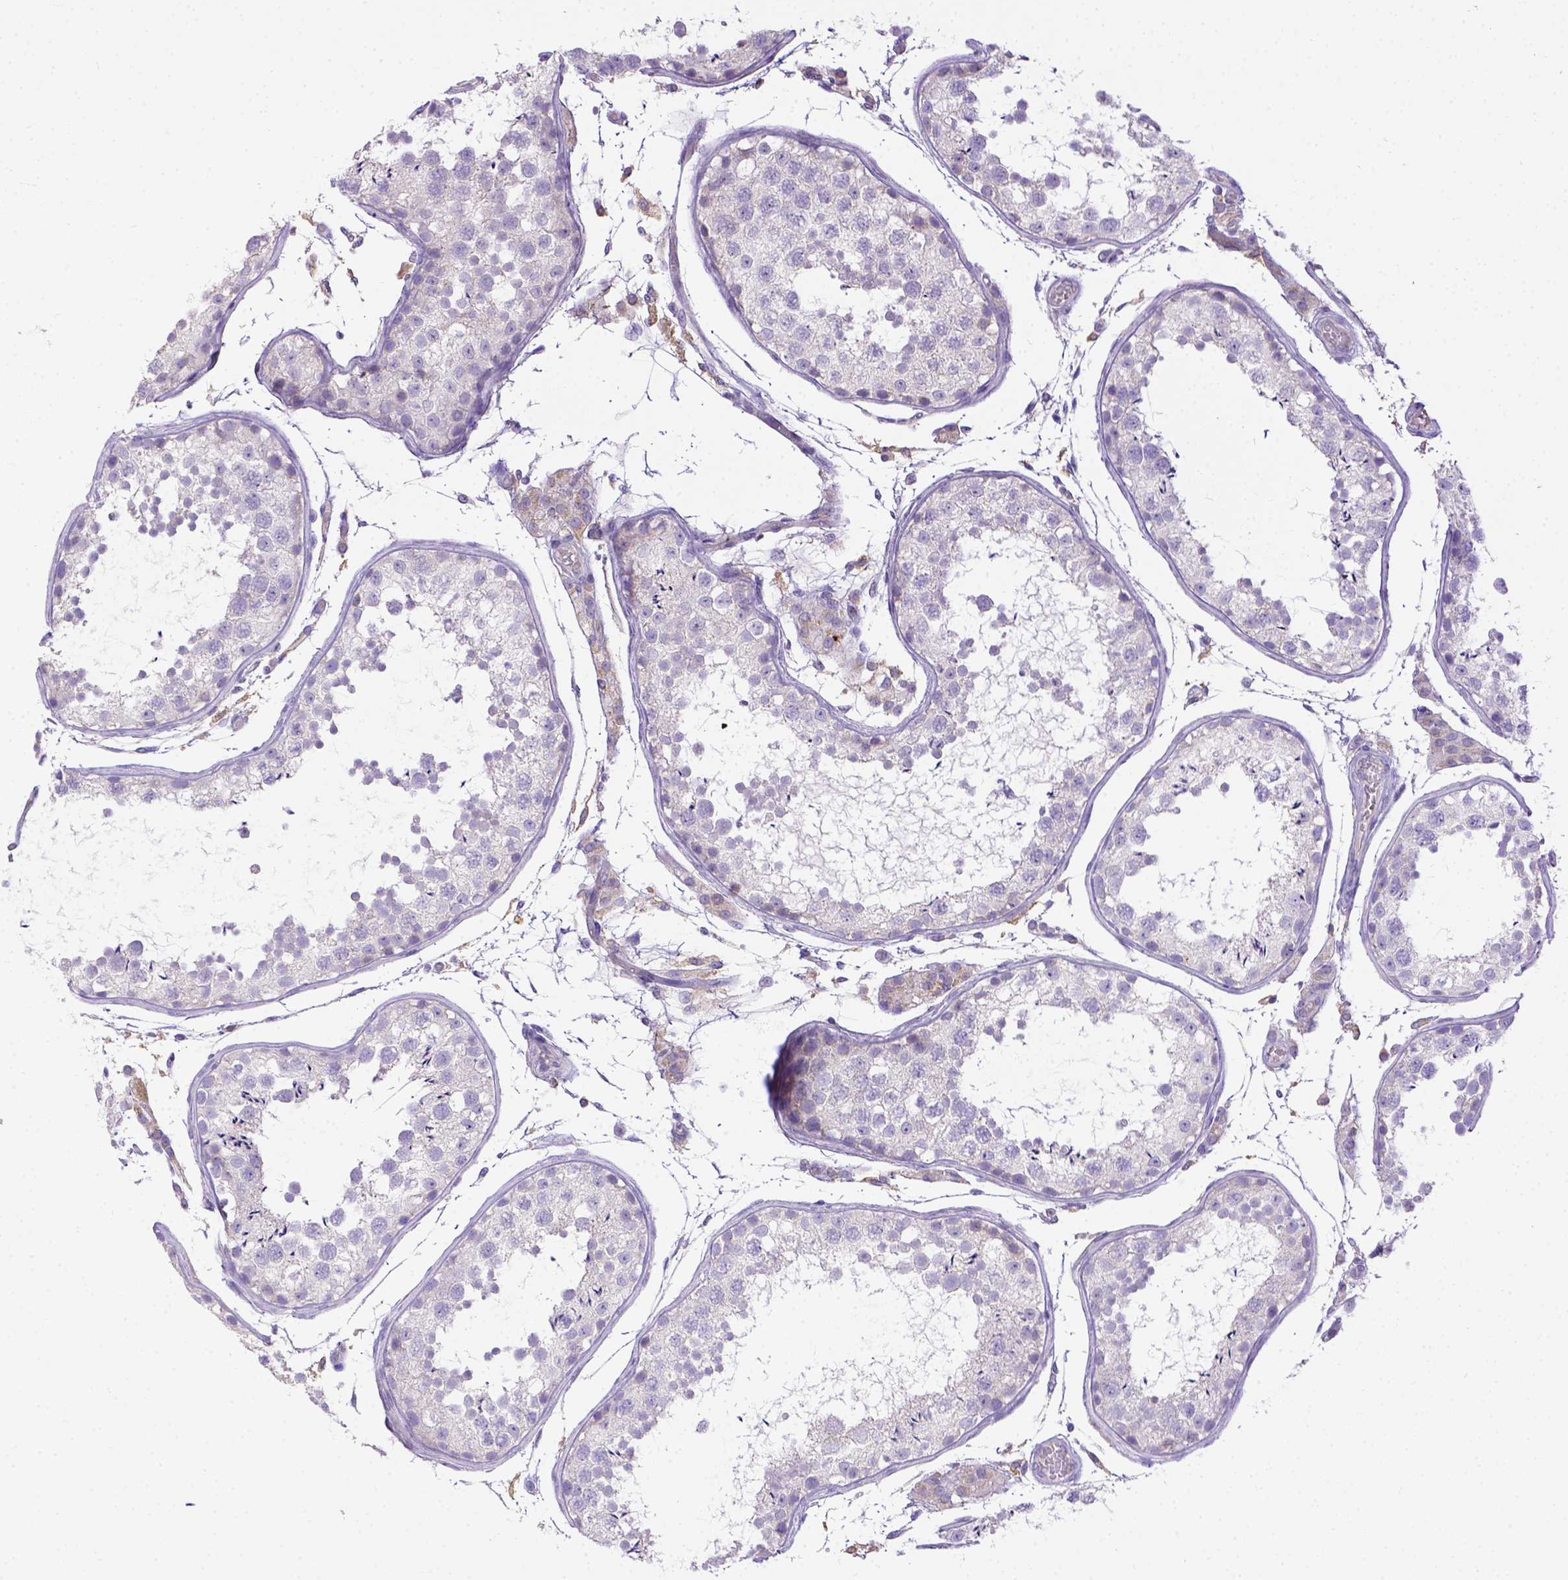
{"staining": {"intensity": "negative", "quantity": "none", "location": "none"}, "tissue": "testis", "cell_type": "Cells in seminiferous ducts", "image_type": "normal", "snomed": [{"axis": "morphology", "description": "Normal tissue, NOS"}, {"axis": "topography", "description": "Testis"}], "caption": "This is an IHC photomicrograph of normal human testis. There is no staining in cells in seminiferous ducts.", "gene": "CD40", "patient": {"sex": "male", "age": 29}}